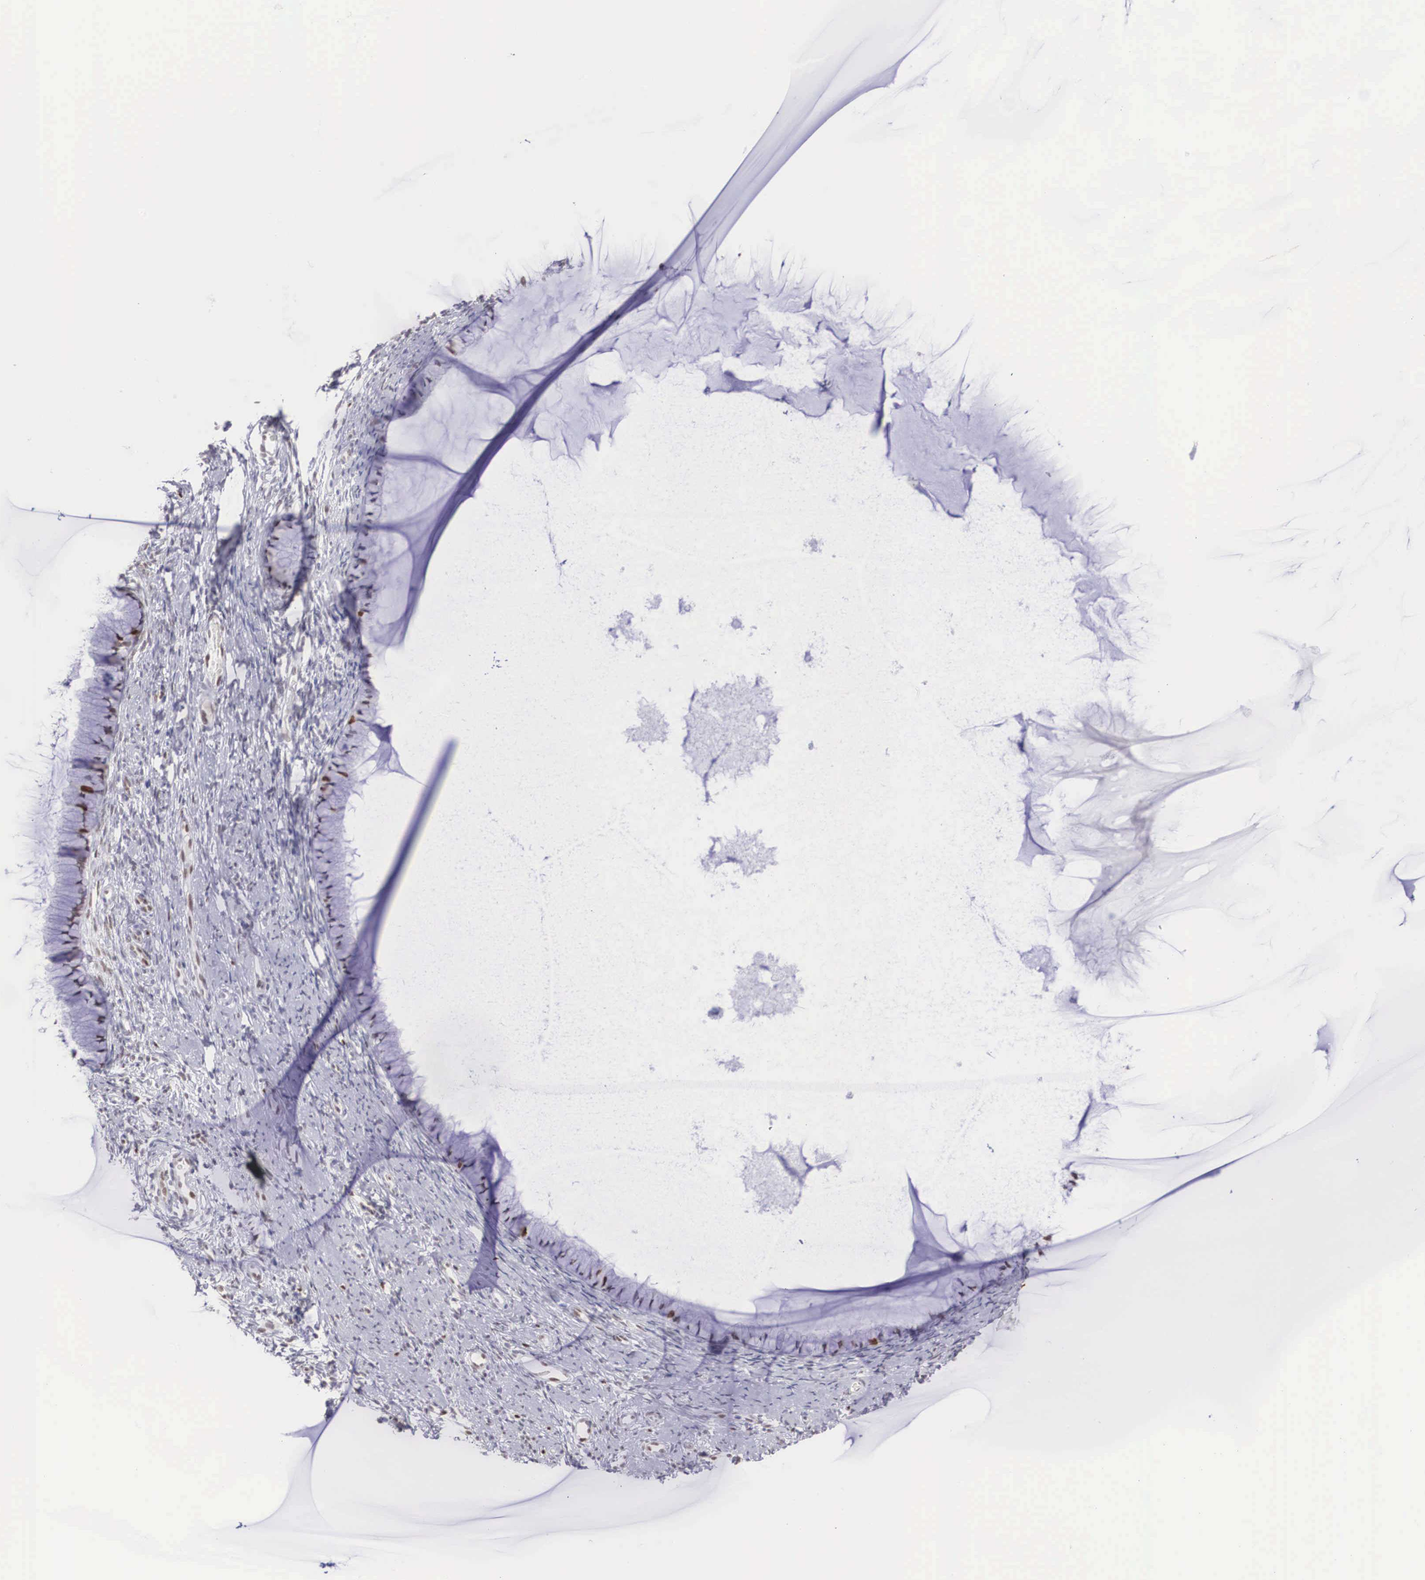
{"staining": {"intensity": "moderate", "quantity": "25%-75%", "location": "nuclear"}, "tissue": "cervix", "cell_type": "Glandular cells", "image_type": "normal", "snomed": [{"axis": "morphology", "description": "Normal tissue, NOS"}, {"axis": "topography", "description": "Cervix"}], "caption": "Brown immunohistochemical staining in benign cervix demonstrates moderate nuclear staining in about 25%-75% of glandular cells. Nuclei are stained in blue.", "gene": "HMGN5", "patient": {"sex": "female", "age": 82}}